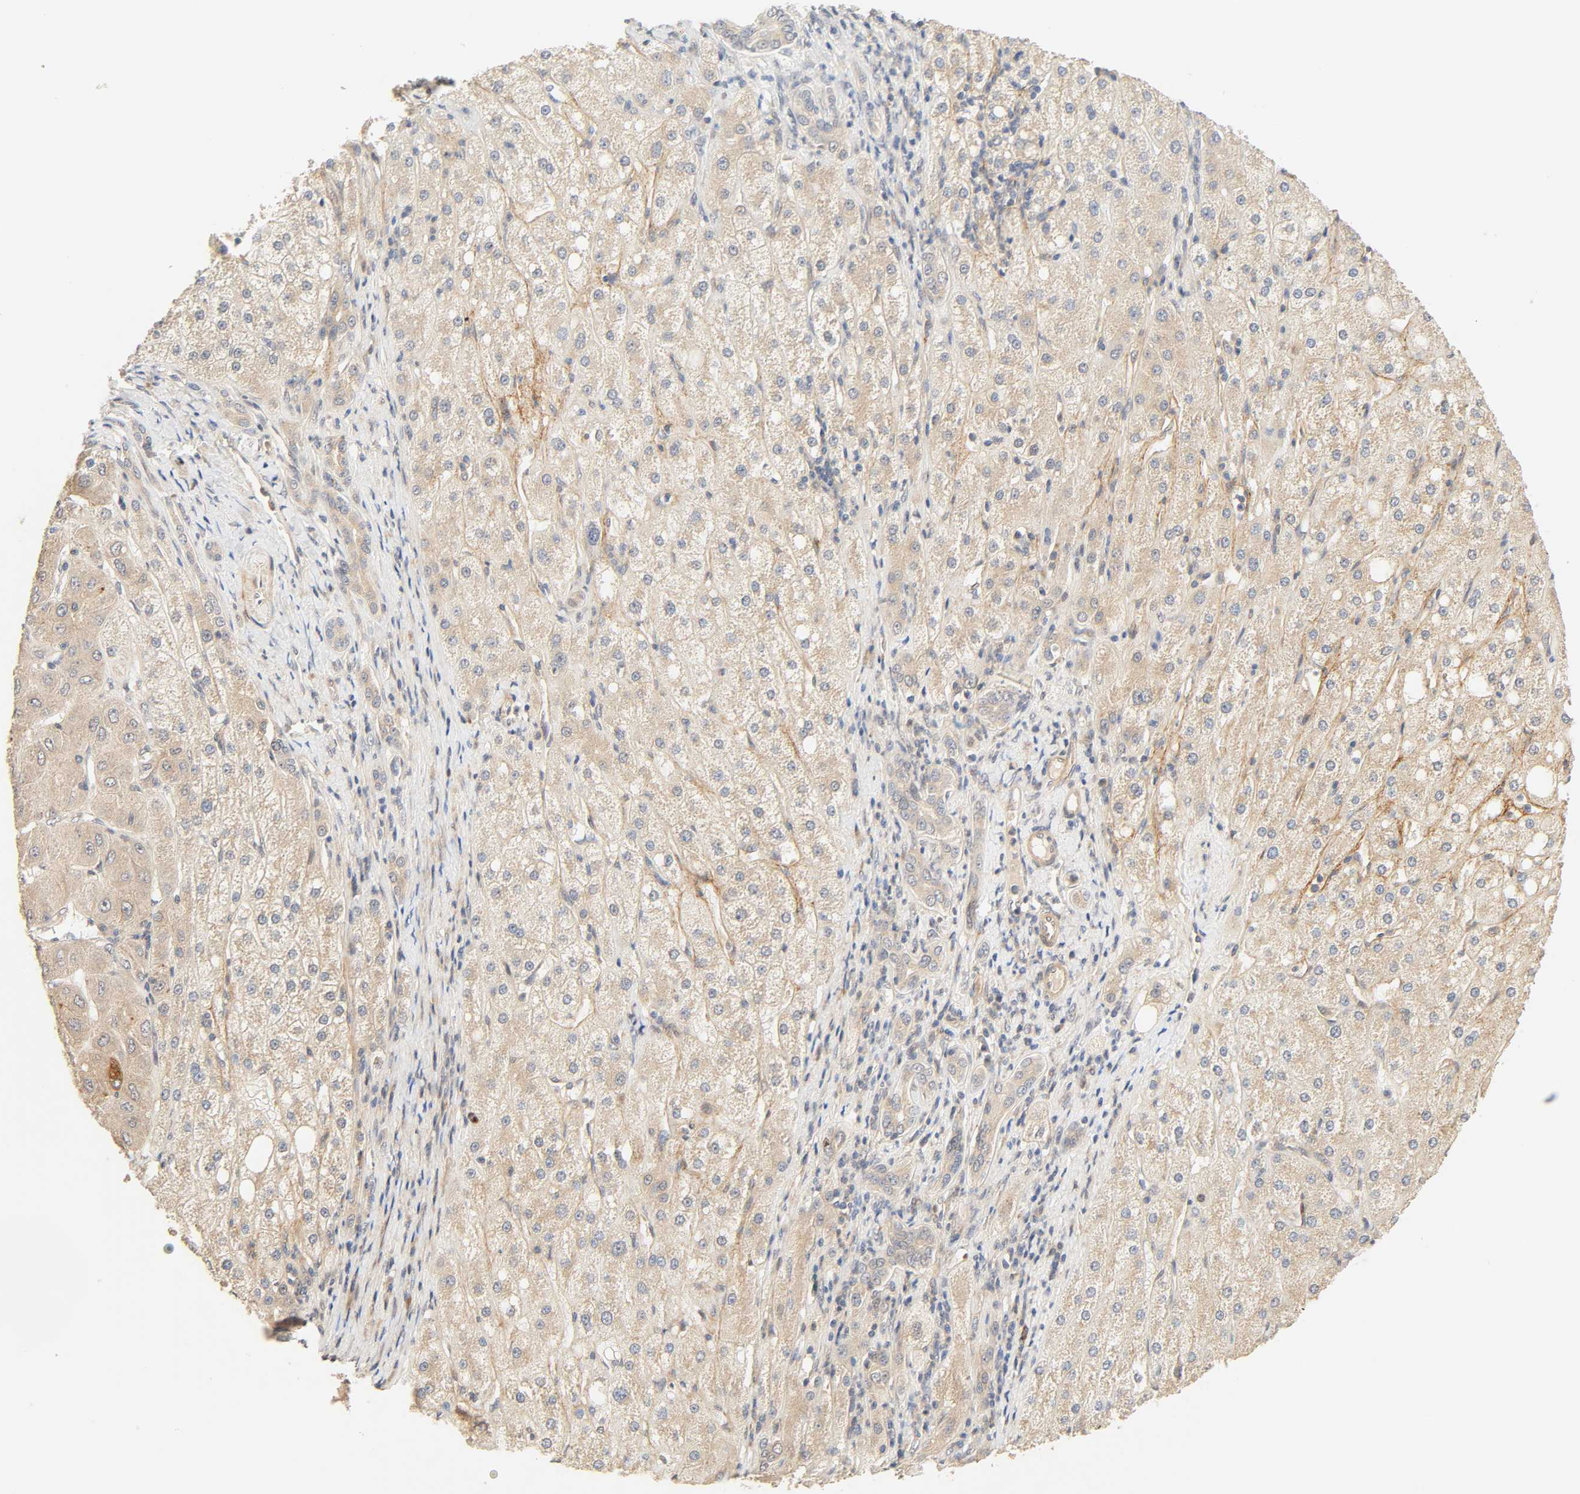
{"staining": {"intensity": "moderate", "quantity": ">75%", "location": "cytoplasmic/membranous"}, "tissue": "liver cancer", "cell_type": "Tumor cells", "image_type": "cancer", "snomed": [{"axis": "morphology", "description": "Carcinoma, Hepatocellular, NOS"}, {"axis": "topography", "description": "Liver"}], "caption": "Immunohistochemistry (IHC) of liver cancer reveals medium levels of moderate cytoplasmic/membranous positivity in about >75% of tumor cells.", "gene": "CACNA1G", "patient": {"sex": "male", "age": 80}}